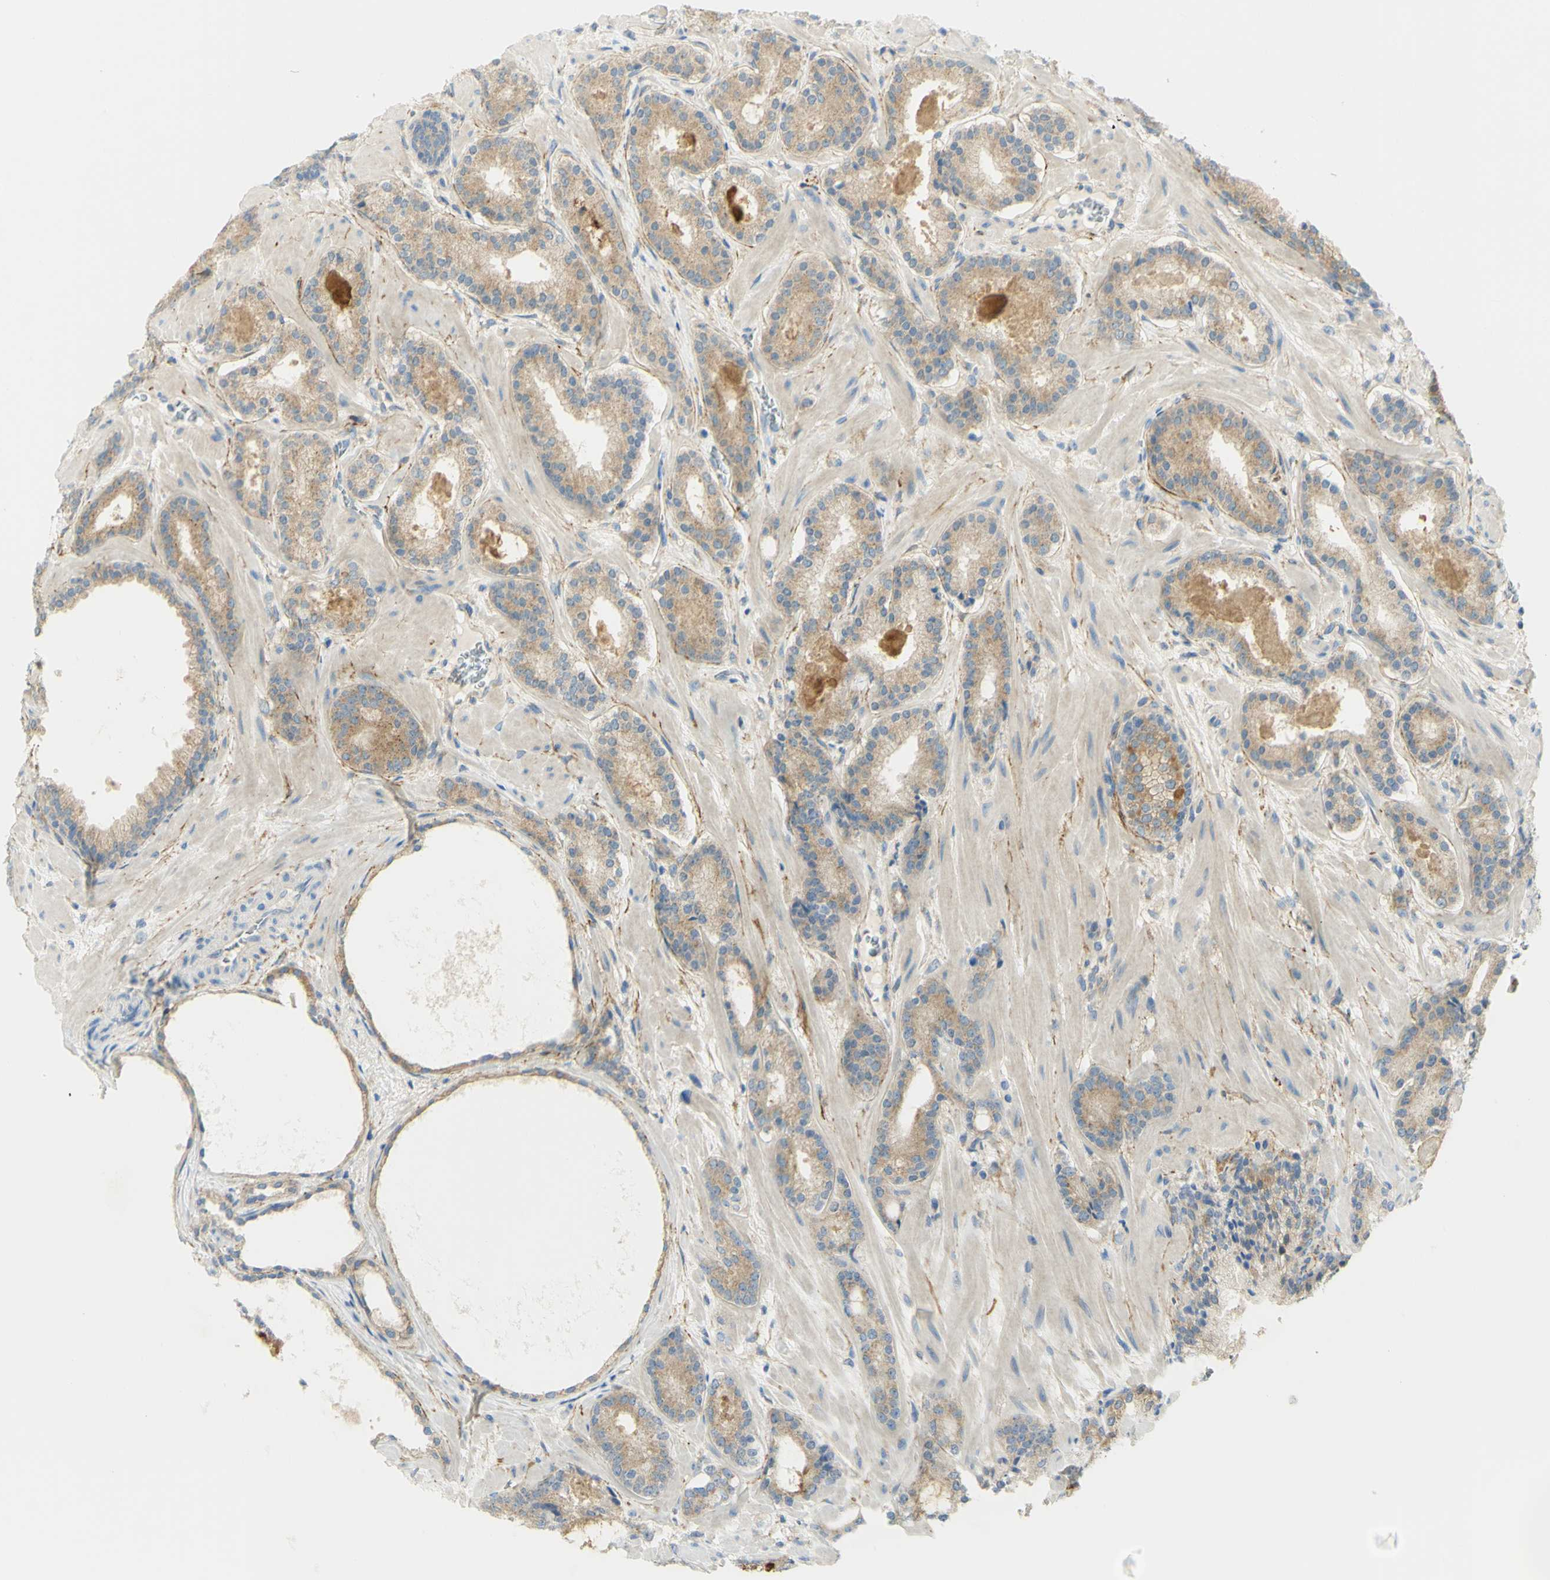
{"staining": {"intensity": "weak", "quantity": ">75%", "location": "cytoplasmic/membranous"}, "tissue": "prostate cancer", "cell_type": "Tumor cells", "image_type": "cancer", "snomed": [{"axis": "morphology", "description": "Adenocarcinoma, Low grade"}, {"axis": "topography", "description": "Prostate"}], "caption": "Low-grade adenocarcinoma (prostate) stained for a protein (brown) shows weak cytoplasmic/membranous positive expression in about >75% of tumor cells.", "gene": "GCNT3", "patient": {"sex": "male", "age": 63}}